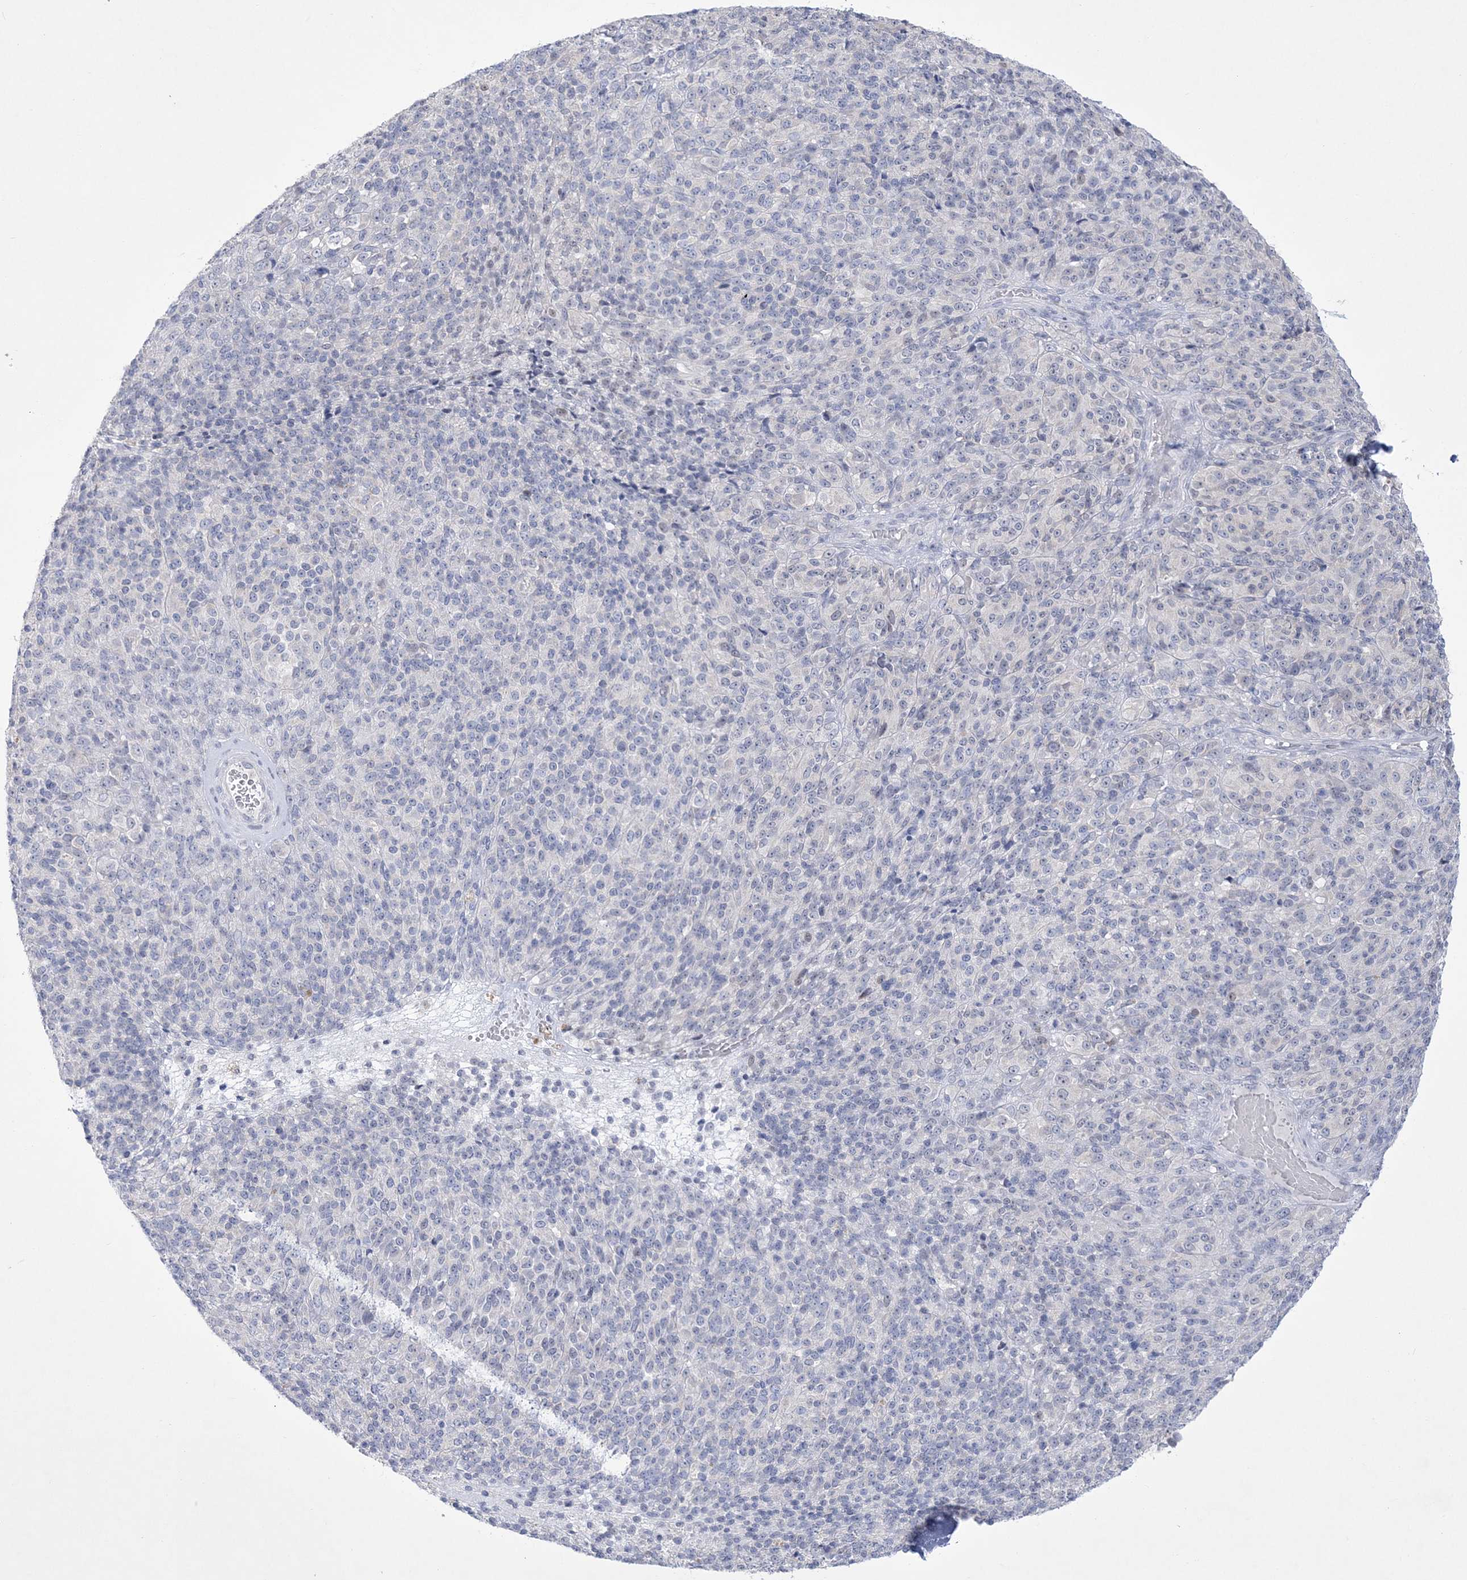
{"staining": {"intensity": "negative", "quantity": "none", "location": "none"}, "tissue": "melanoma", "cell_type": "Tumor cells", "image_type": "cancer", "snomed": [{"axis": "morphology", "description": "Malignant melanoma, Metastatic site"}, {"axis": "topography", "description": "Brain"}], "caption": "Immunohistochemistry photomicrograph of neoplastic tissue: human melanoma stained with DAB (3,3'-diaminobenzidine) exhibits no significant protein positivity in tumor cells.", "gene": "WDR27", "patient": {"sex": "female", "age": 56}}